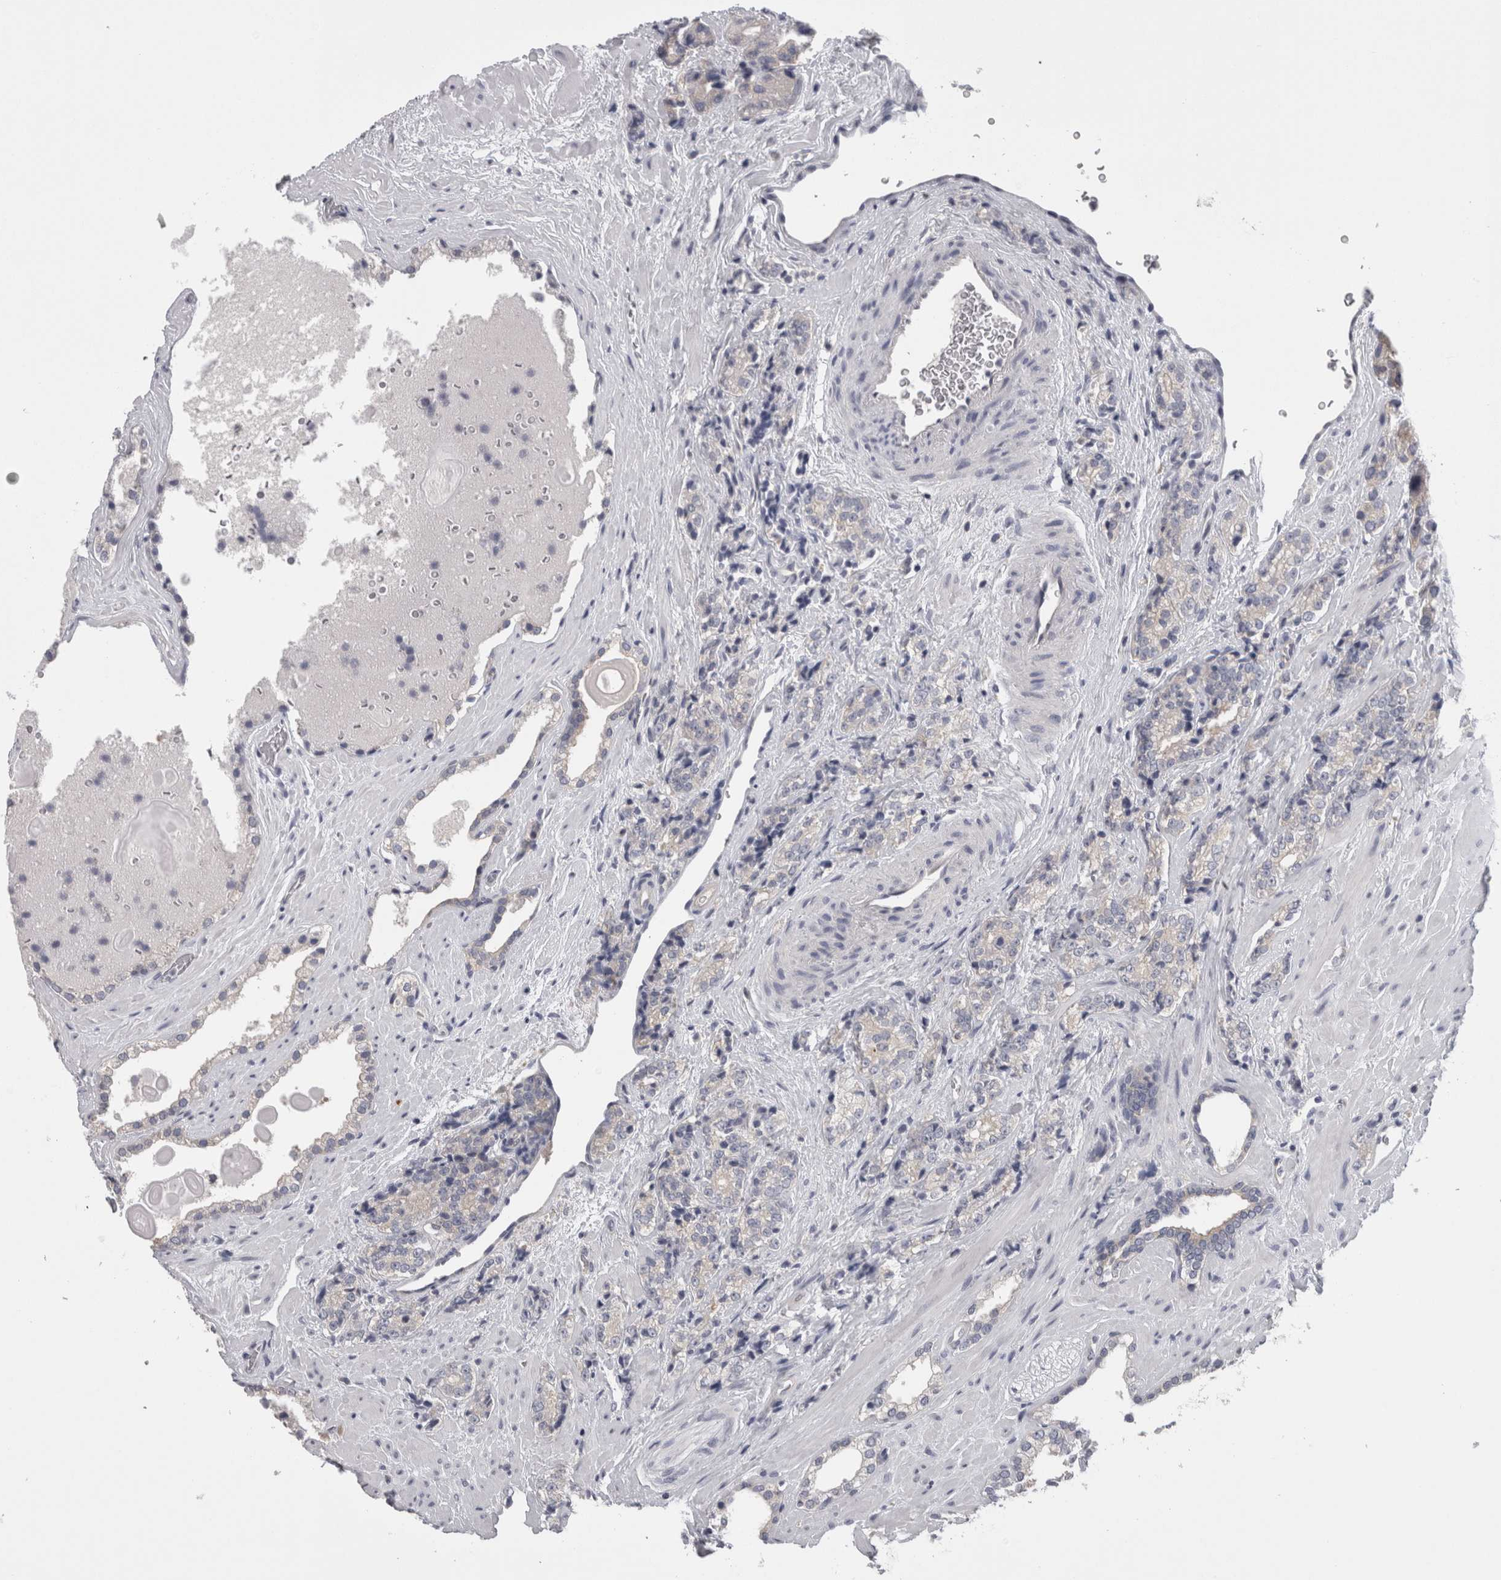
{"staining": {"intensity": "negative", "quantity": "none", "location": "none"}, "tissue": "prostate cancer", "cell_type": "Tumor cells", "image_type": "cancer", "snomed": [{"axis": "morphology", "description": "Adenocarcinoma, High grade"}, {"axis": "topography", "description": "Prostate"}], "caption": "High power microscopy photomicrograph of an immunohistochemistry (IHC) image of adenocarcinoma (high-grade) (prostate), revealing no significant expression in tumor cells.", "gene": "LYZL6", "patient": {"sex": "male", "age": 71}}